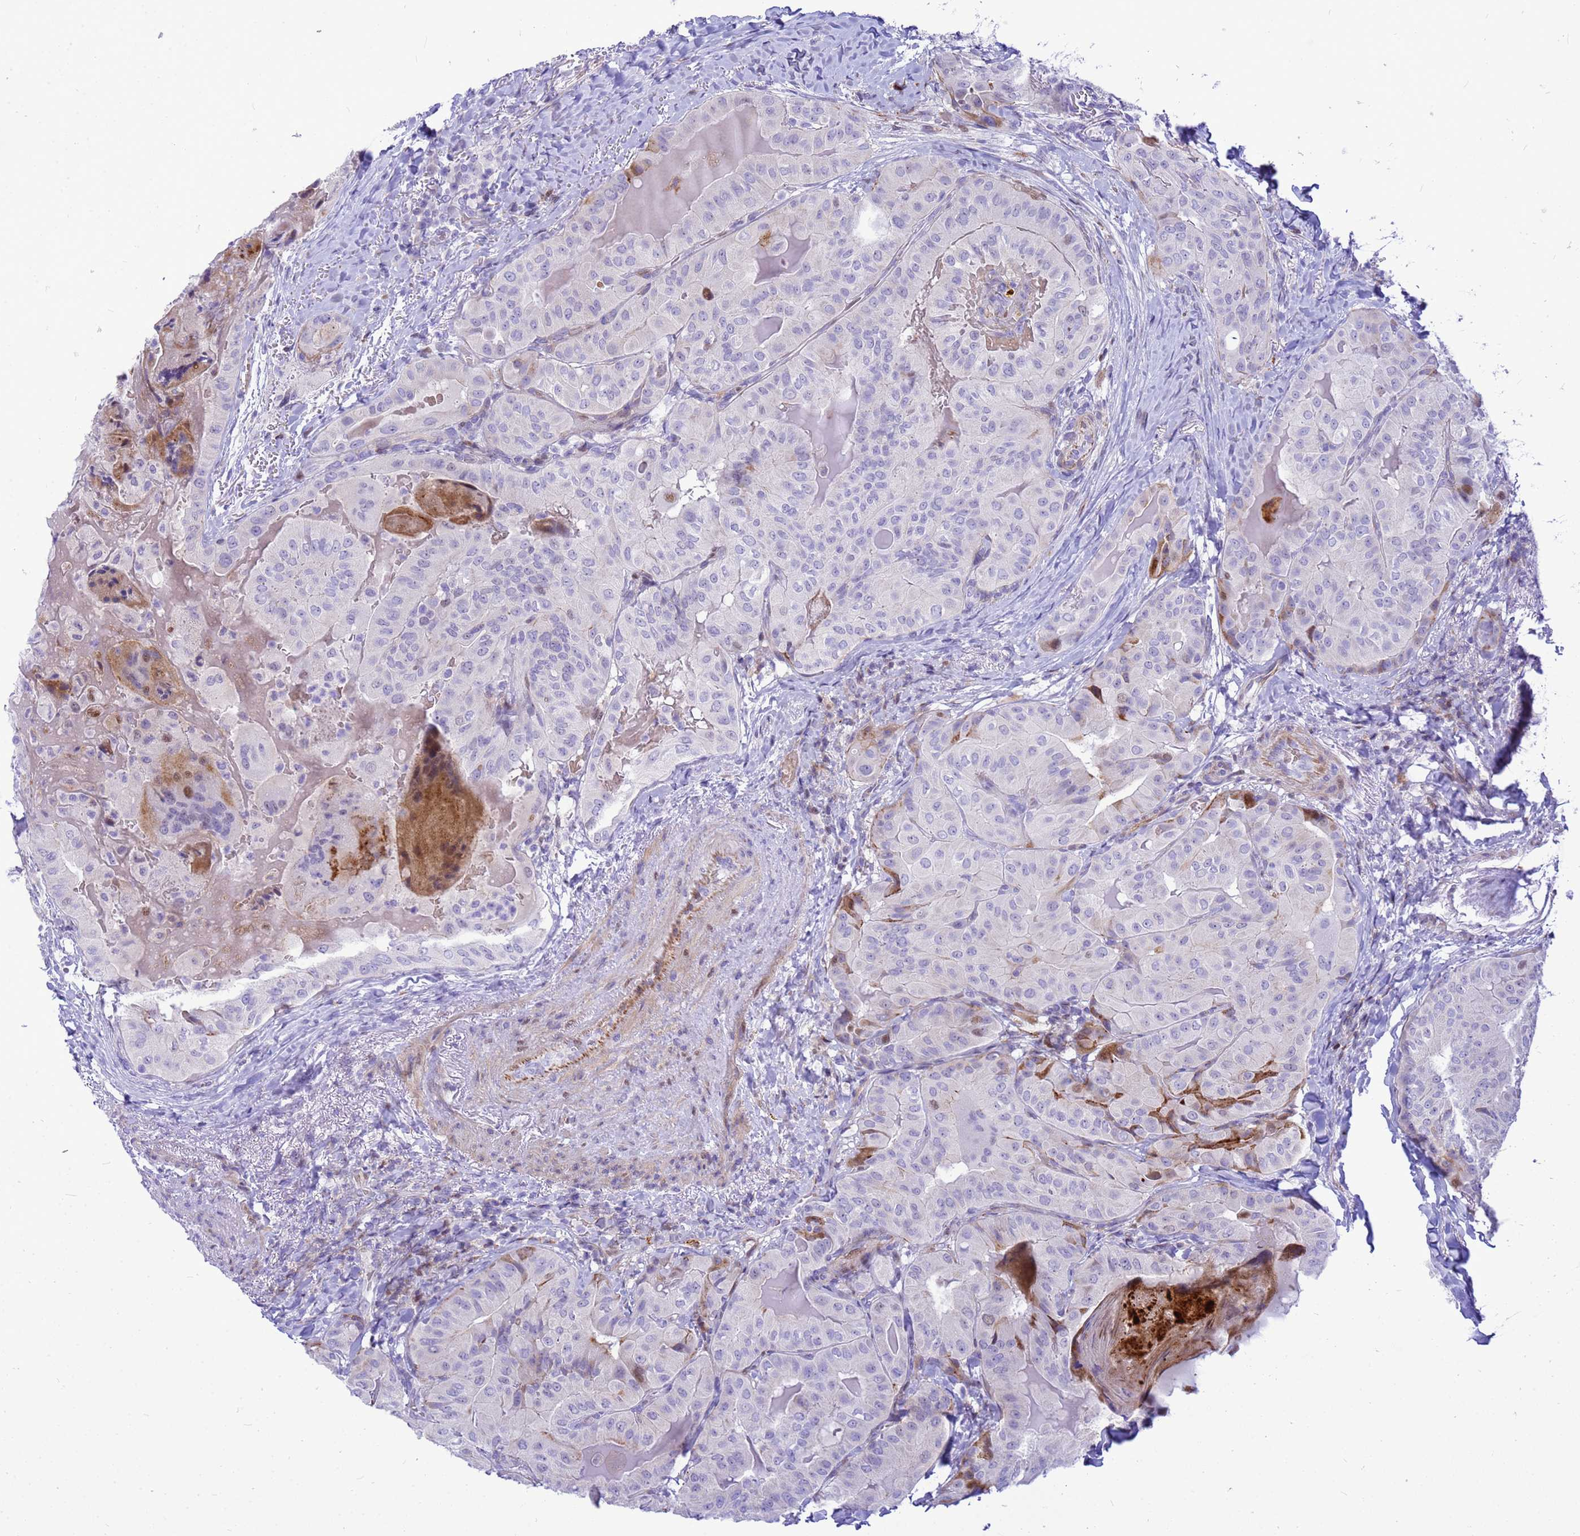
{"staining": {"intensity": "negative", "quantity": "none", "location": "none"}, "tissue": "thyroid cancer", "cell_type": "Tumor cells", "image_type": "cancer", "snomed": [{"axis": "morphology", "description": "Papillary adenocarcinoma, NOS"}, {"axis": "topography", "description": "Thyroid gland"}], "caption": "A micrograph of human thyroid cancer (papillary adenocarcinoma) is negative for staining in tumor cells. The staining is performed using DAB brown chromogen with nuclei counter-stained in using hematoxylin.", "gene": "ADAMTS7", "patient": {"sex": "female", "age": 68}}